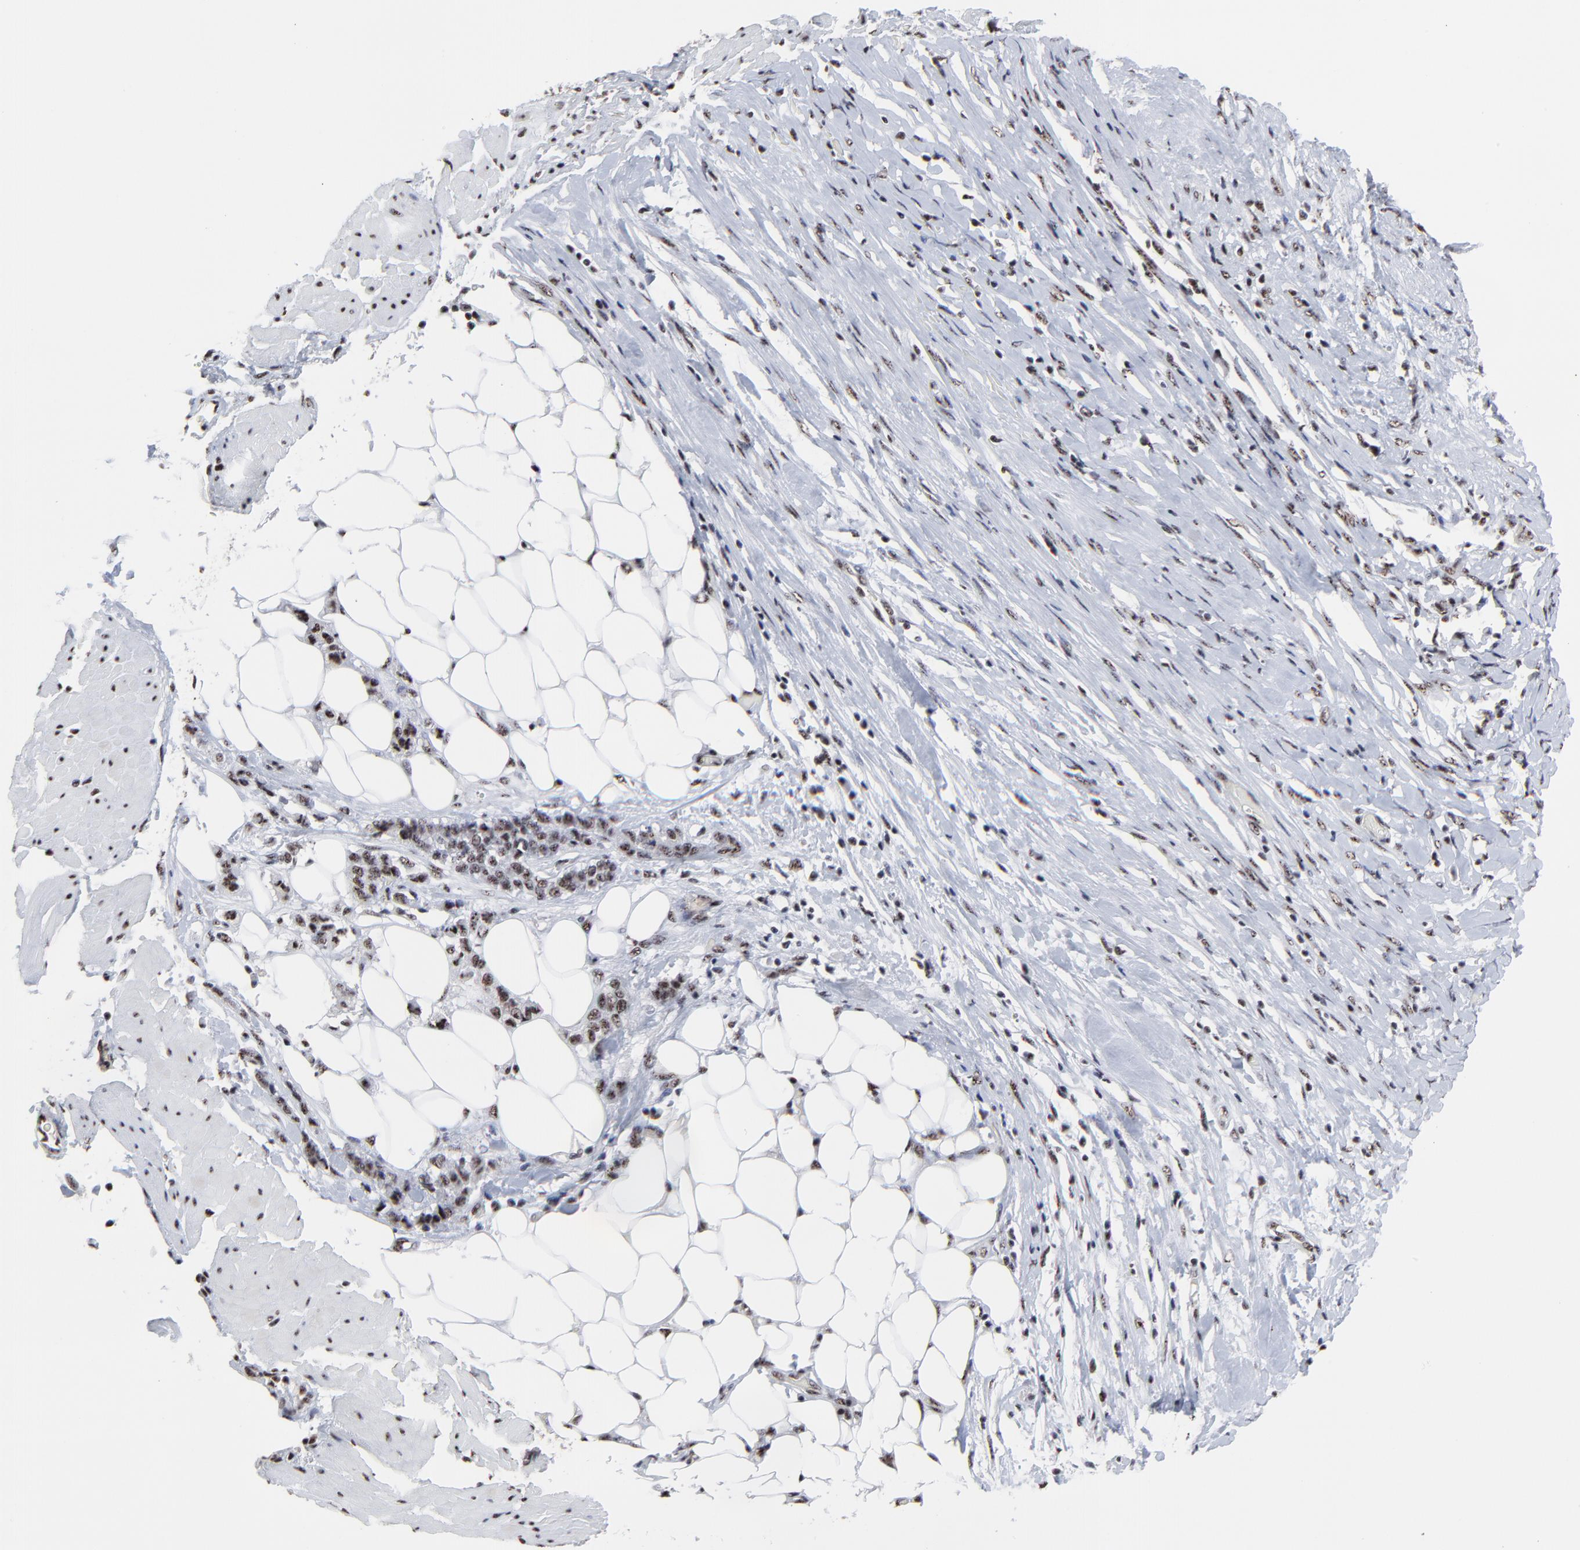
{"staining": {"intensity": "weak", "quantity": "25%-75%", "location": "nuclear"}, "tissue": "stomach cancer", "cell_type": "Tumor cells", "image_type": "cancer", "snomed": [{"axis": "morphology", "description": "Adenocarcinoma, NOS"}, {"axis": "topography", "description": "Stomach, lower"}], "caption": "Immunohistochemistry (IHC) (DAB) staining of stomach adenocarcinoma demonstrates weak nuclear protein expression in approximately 25%-75% of tumor cells.", "gene": "MBD4", "patient": {"sex": "male", "age": 88}}